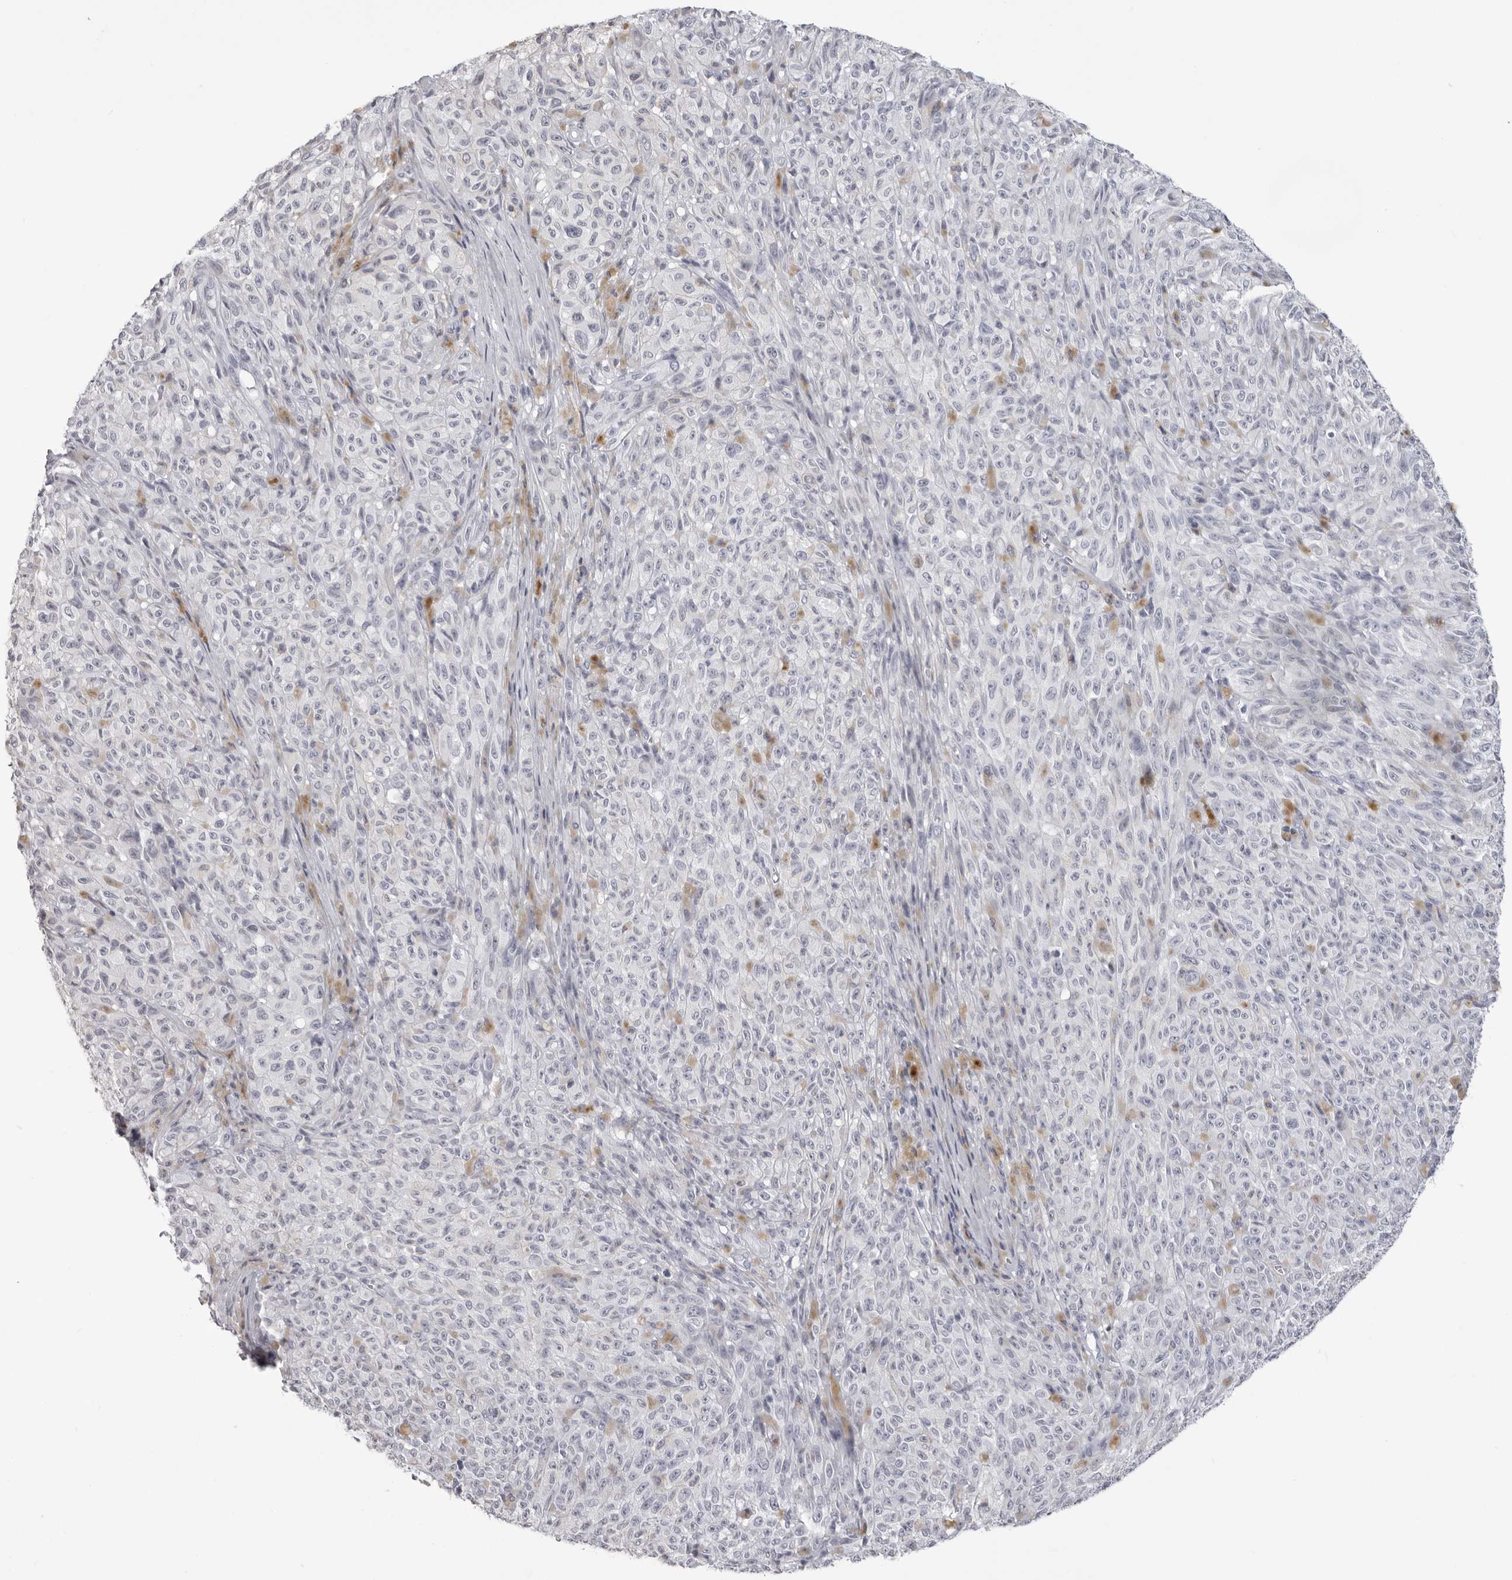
{"staining": {"intensity": "negative", "quantity": "none", "location": "none"}, "tissue": "melanoma", "cell_type": "Tumor cells", "image_type": "cancer", "snomed": [{"axis": "morphology", "description": "Malignant melanoma, NOS"}, {"axis": "topography", "description": "Skin"}], "caption": "Melanoma was stained to show a protein in brown. There is no significant staining in tumor cells.", "gene": "CST1", "patient": {"sex": "female", "age": 82}}